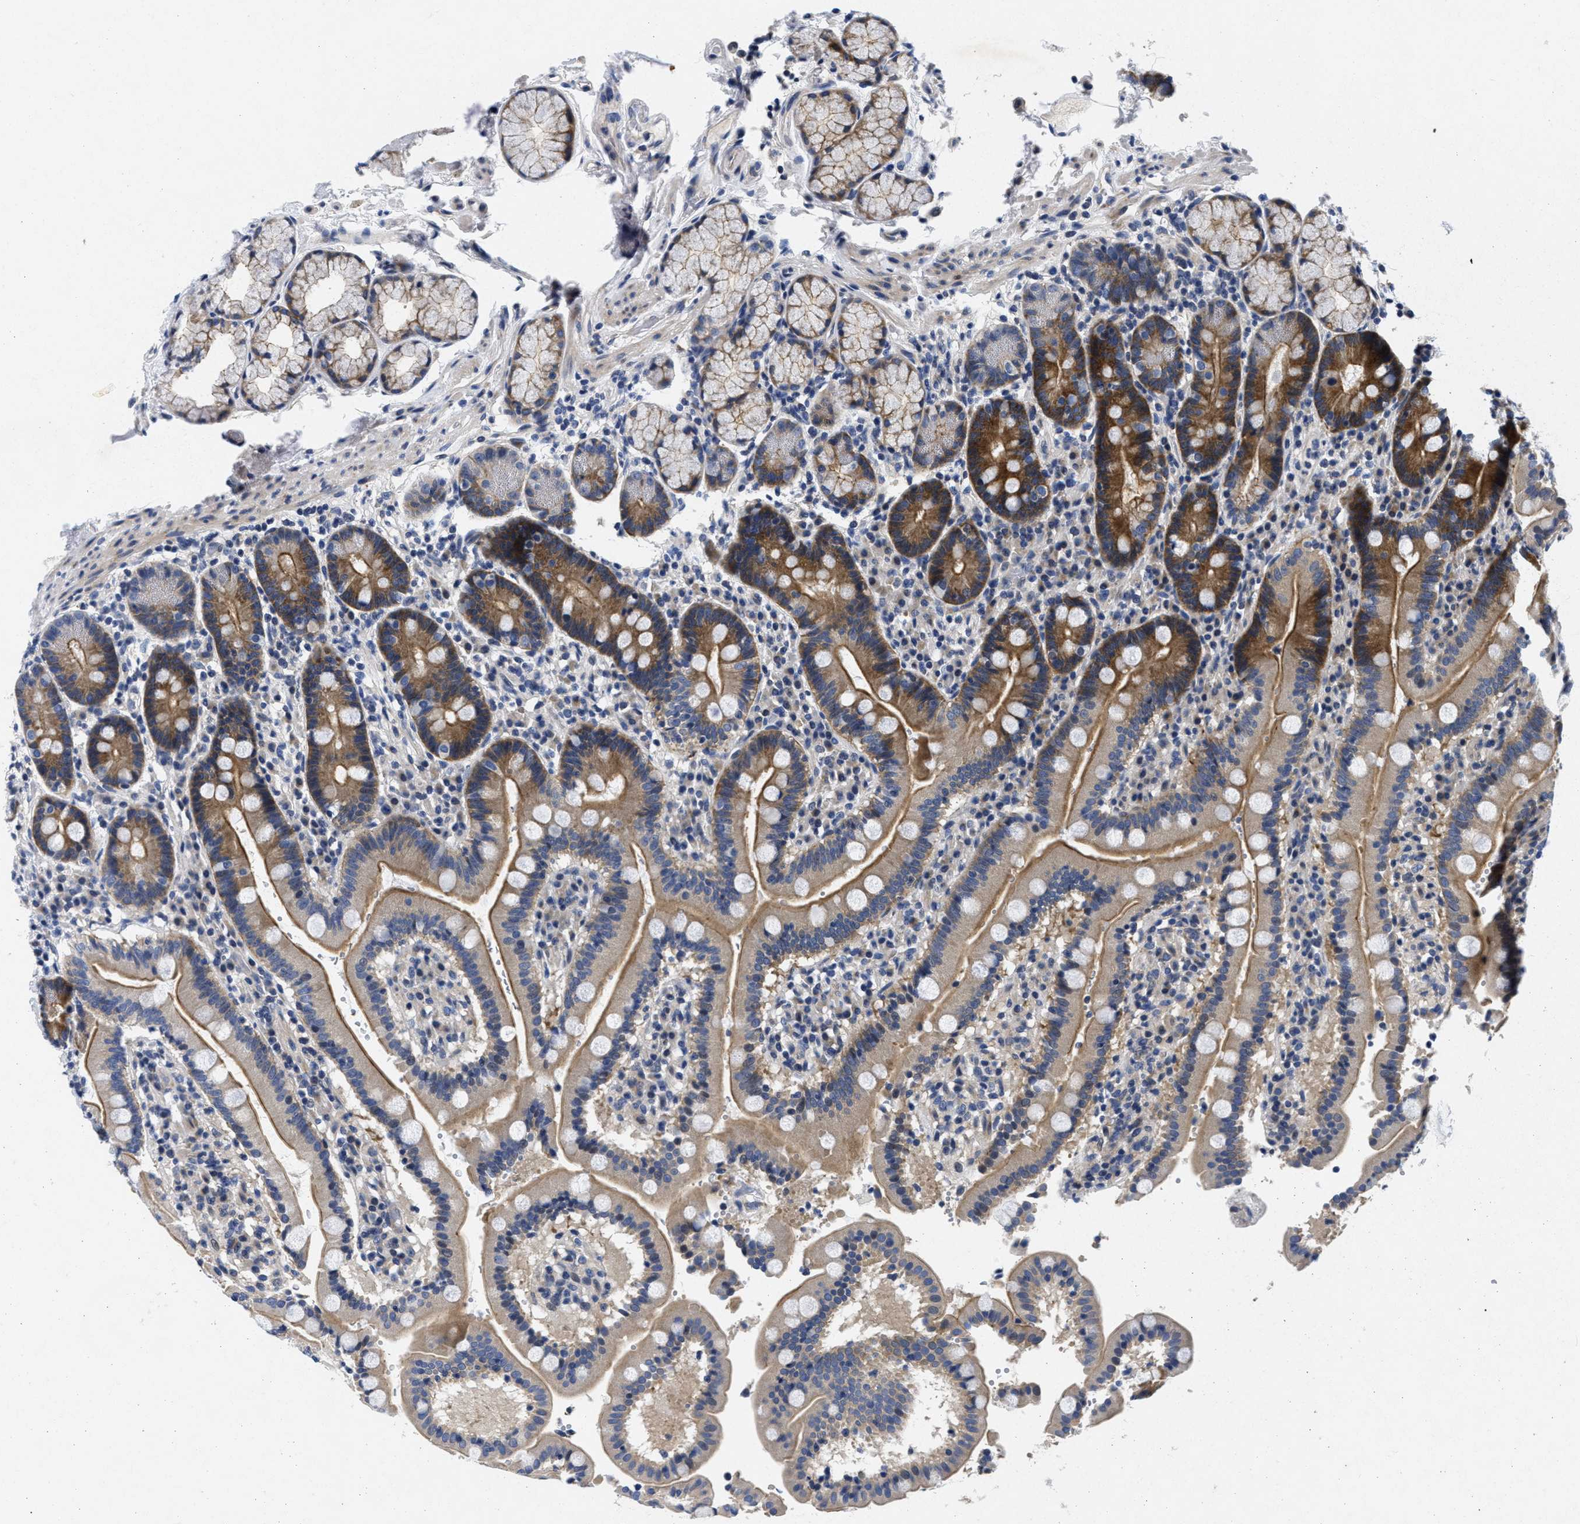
{"staining": {"intensity": "moderate", "quantity": ">75%", "location": "cytoplasmic/membranous"}, "tissue": "duodenum", "cell_type": "Glandular cells", "image_type": "normal", "snomed": [{"axis": "morphology", "description": "Normal tissue, NOS"}, {"axis": "topography", "description": "Small intestine, NOS"}], "caption": "Protein staining of normal duodenum displays moderate cytoplasmic/membranous staining in approximately >75% of glandular cells.", "gene": "LAD1", "patient": {"sex": "female", "age": 71}}